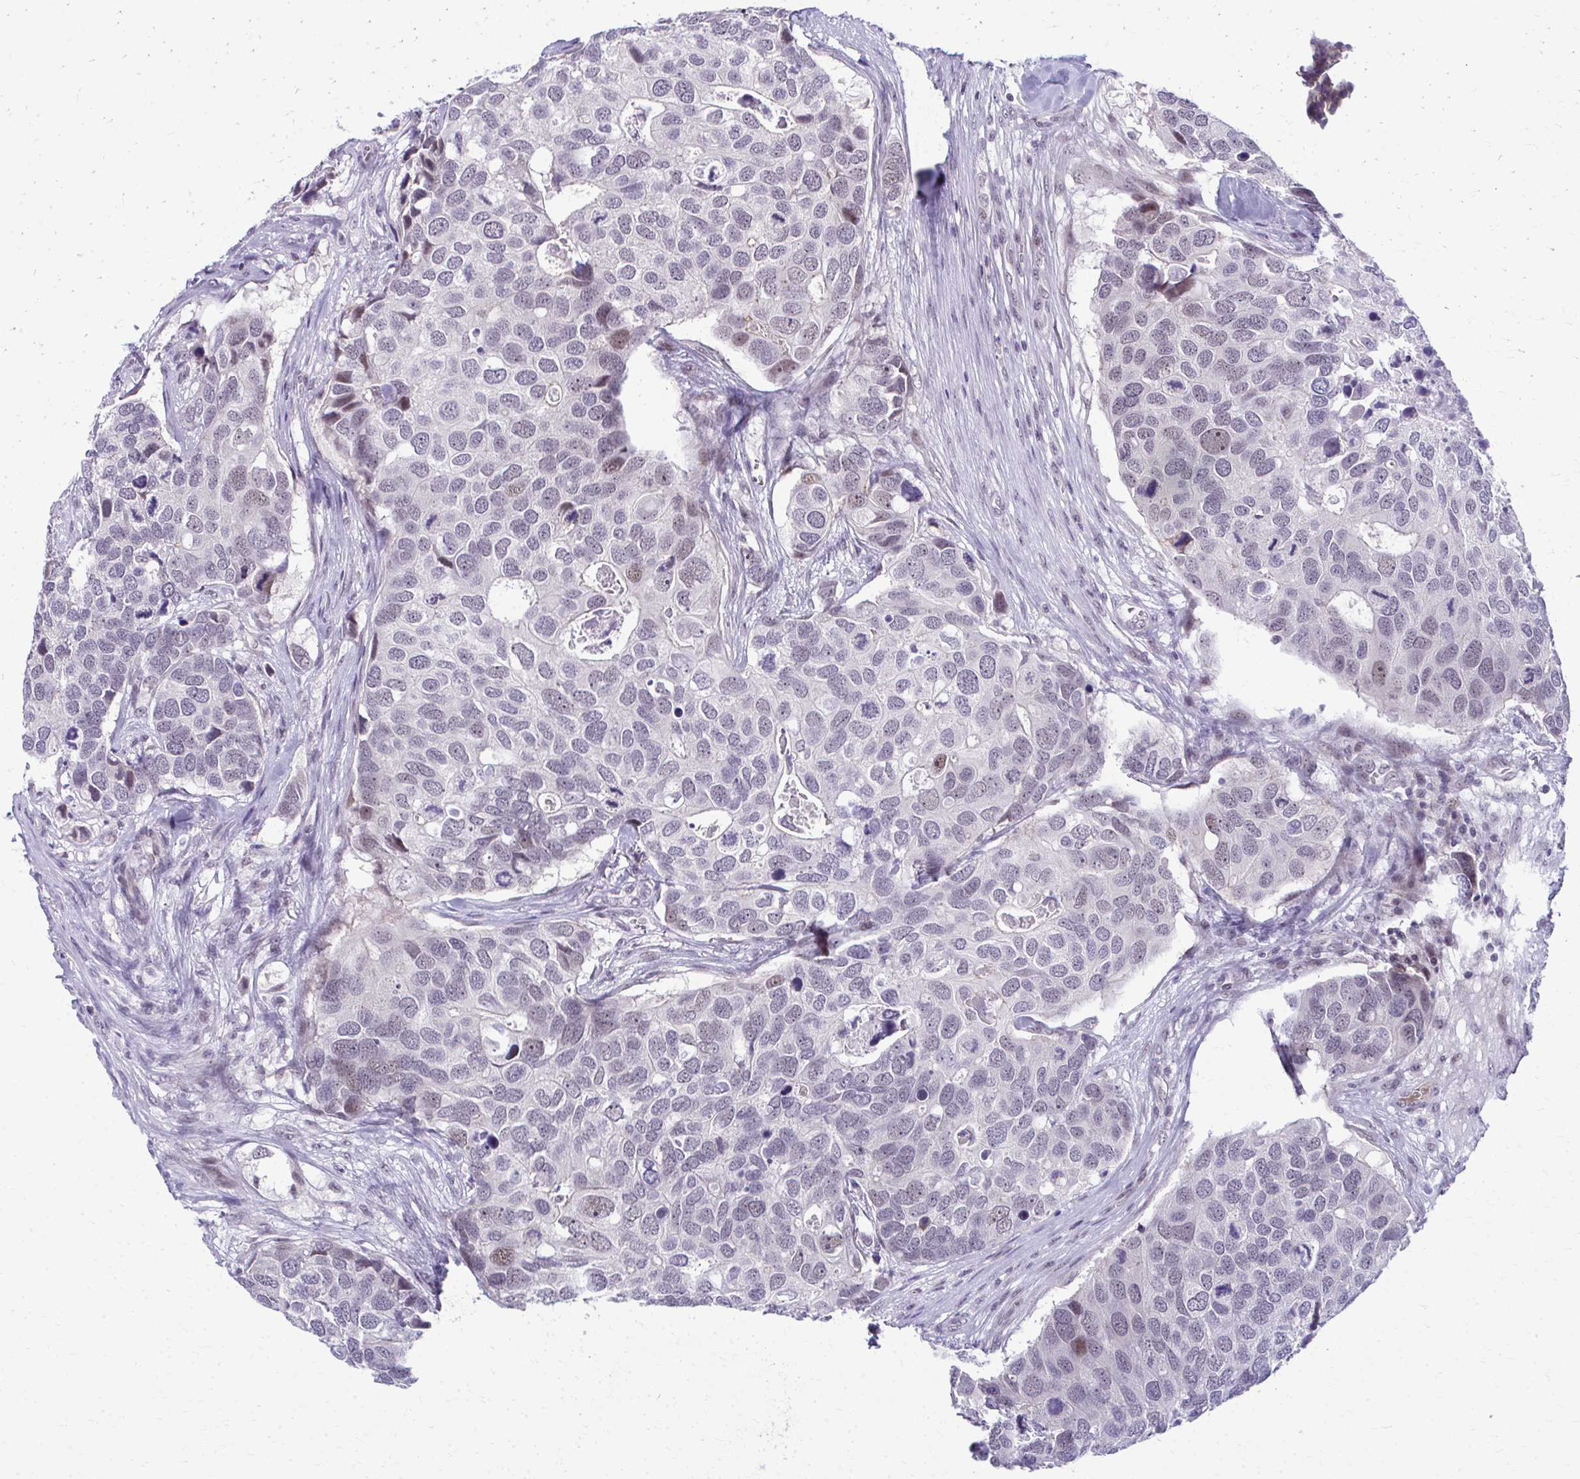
{"staining": {"intensity": "weak", "quantity": "<25%", "location": "nuclear"}, "tissue": "breast cancer", "cell_type": "Tumor cells", "image_type": "cancer", "snomed": [{"axis": "morphology", "description": "Duct carcinoma"}, {"axis": "topography", "description": "Breast"}], "caption": "The photomicrograph displays no significant expression in tumor cells of breast cancer (invasive ductal carcinoma).", "gene": "MAF1", "patient": {"sex": "female", "age": 83}}